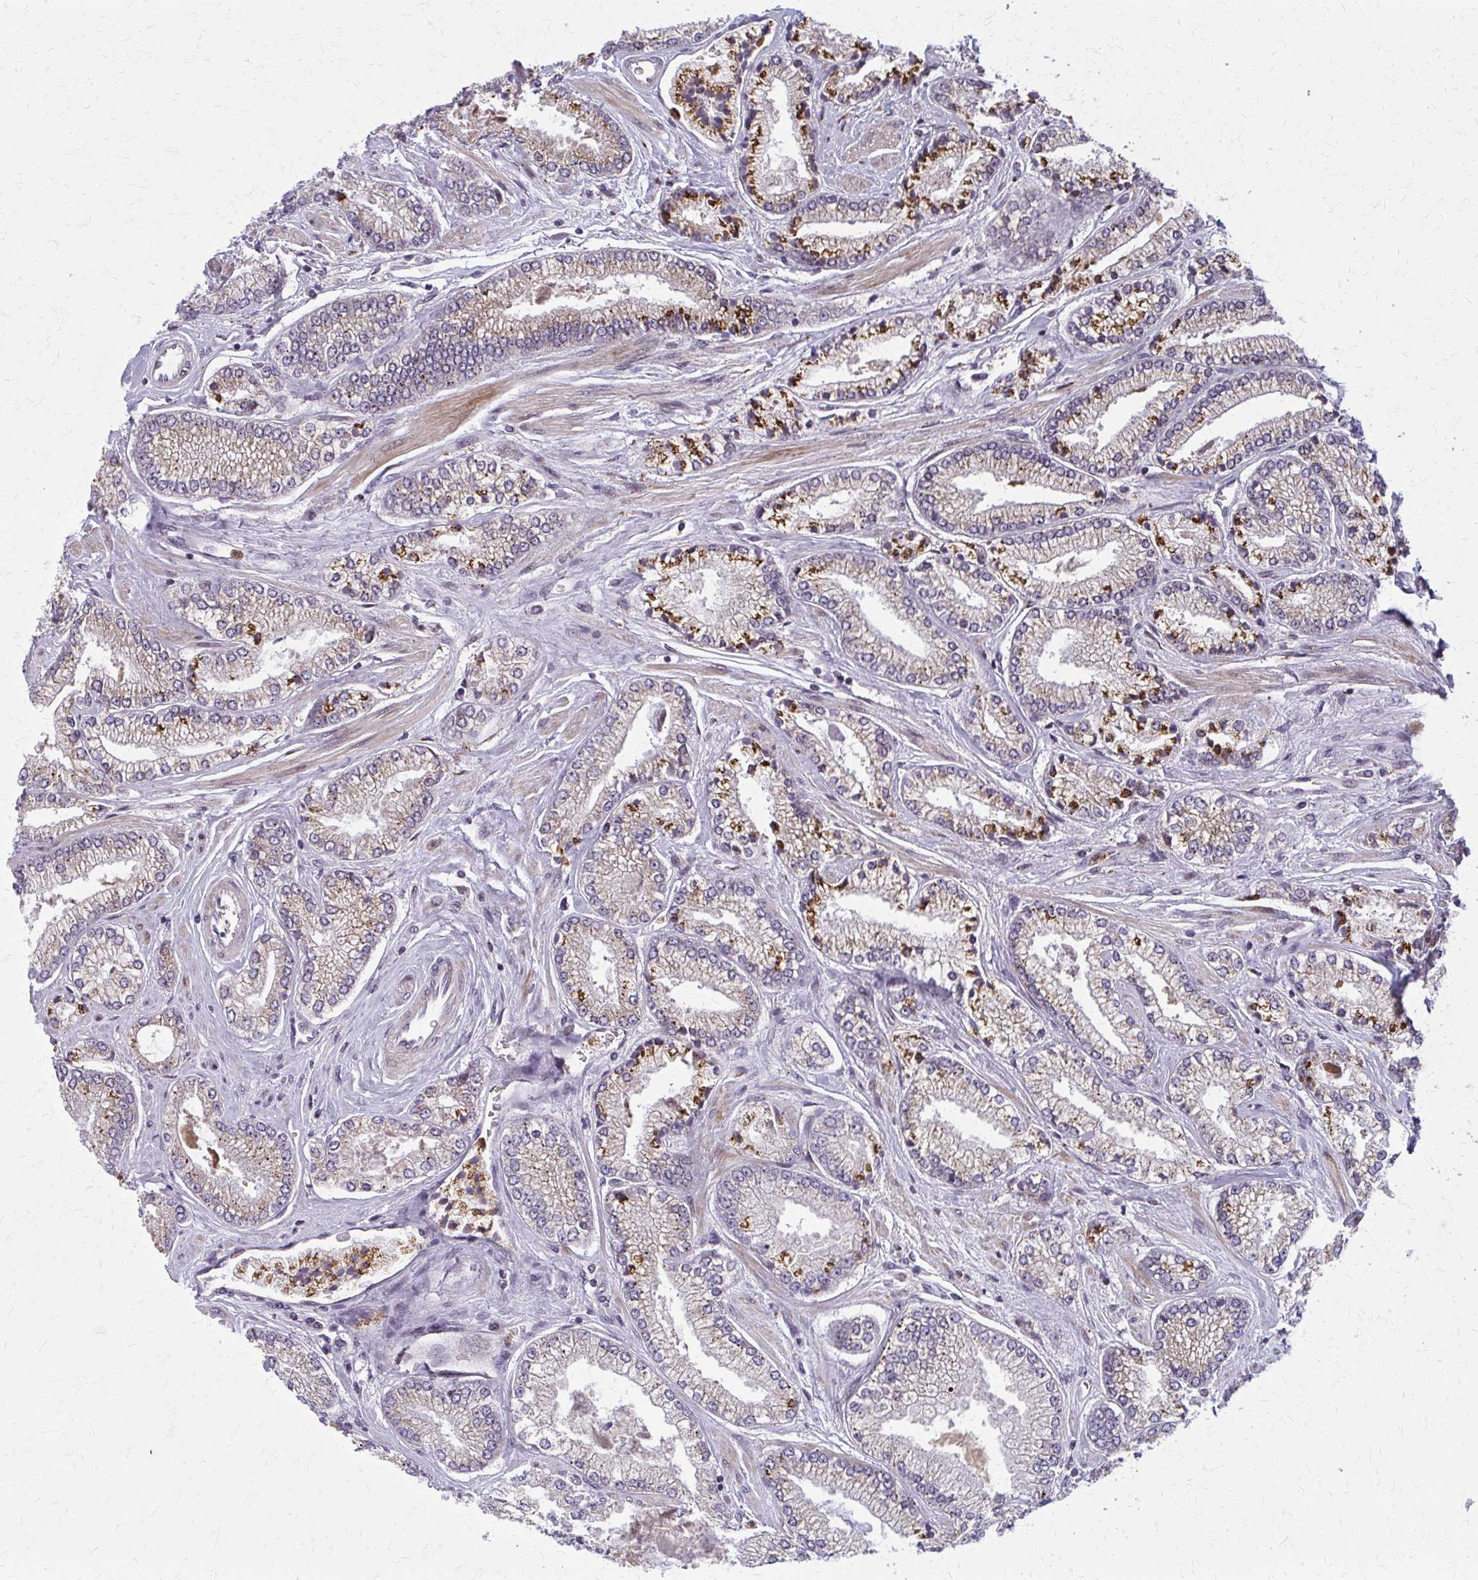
{"staining": {"intensity": "strong", "quantity": "<25%", "location": "cytoplasmic/membranous"}, "tissue": "prostate cancer", "cell_type": "Tumor cells", "image_type": "cancer", "snomed": [{"axis": "morphology", "description": "Adenocarcinoma, Low grade"}, {"axis": "topography", "description": "Prostate"}], "caption": "This micrograph shows IHC staining of human prostate adenocarcinoma (low-grade), with medium strong cytoplasmic/membranous staining in approximately <25% of tumor cells.", "gene": "MCCC1", "patient": {"sex": "male", "age": 67}}